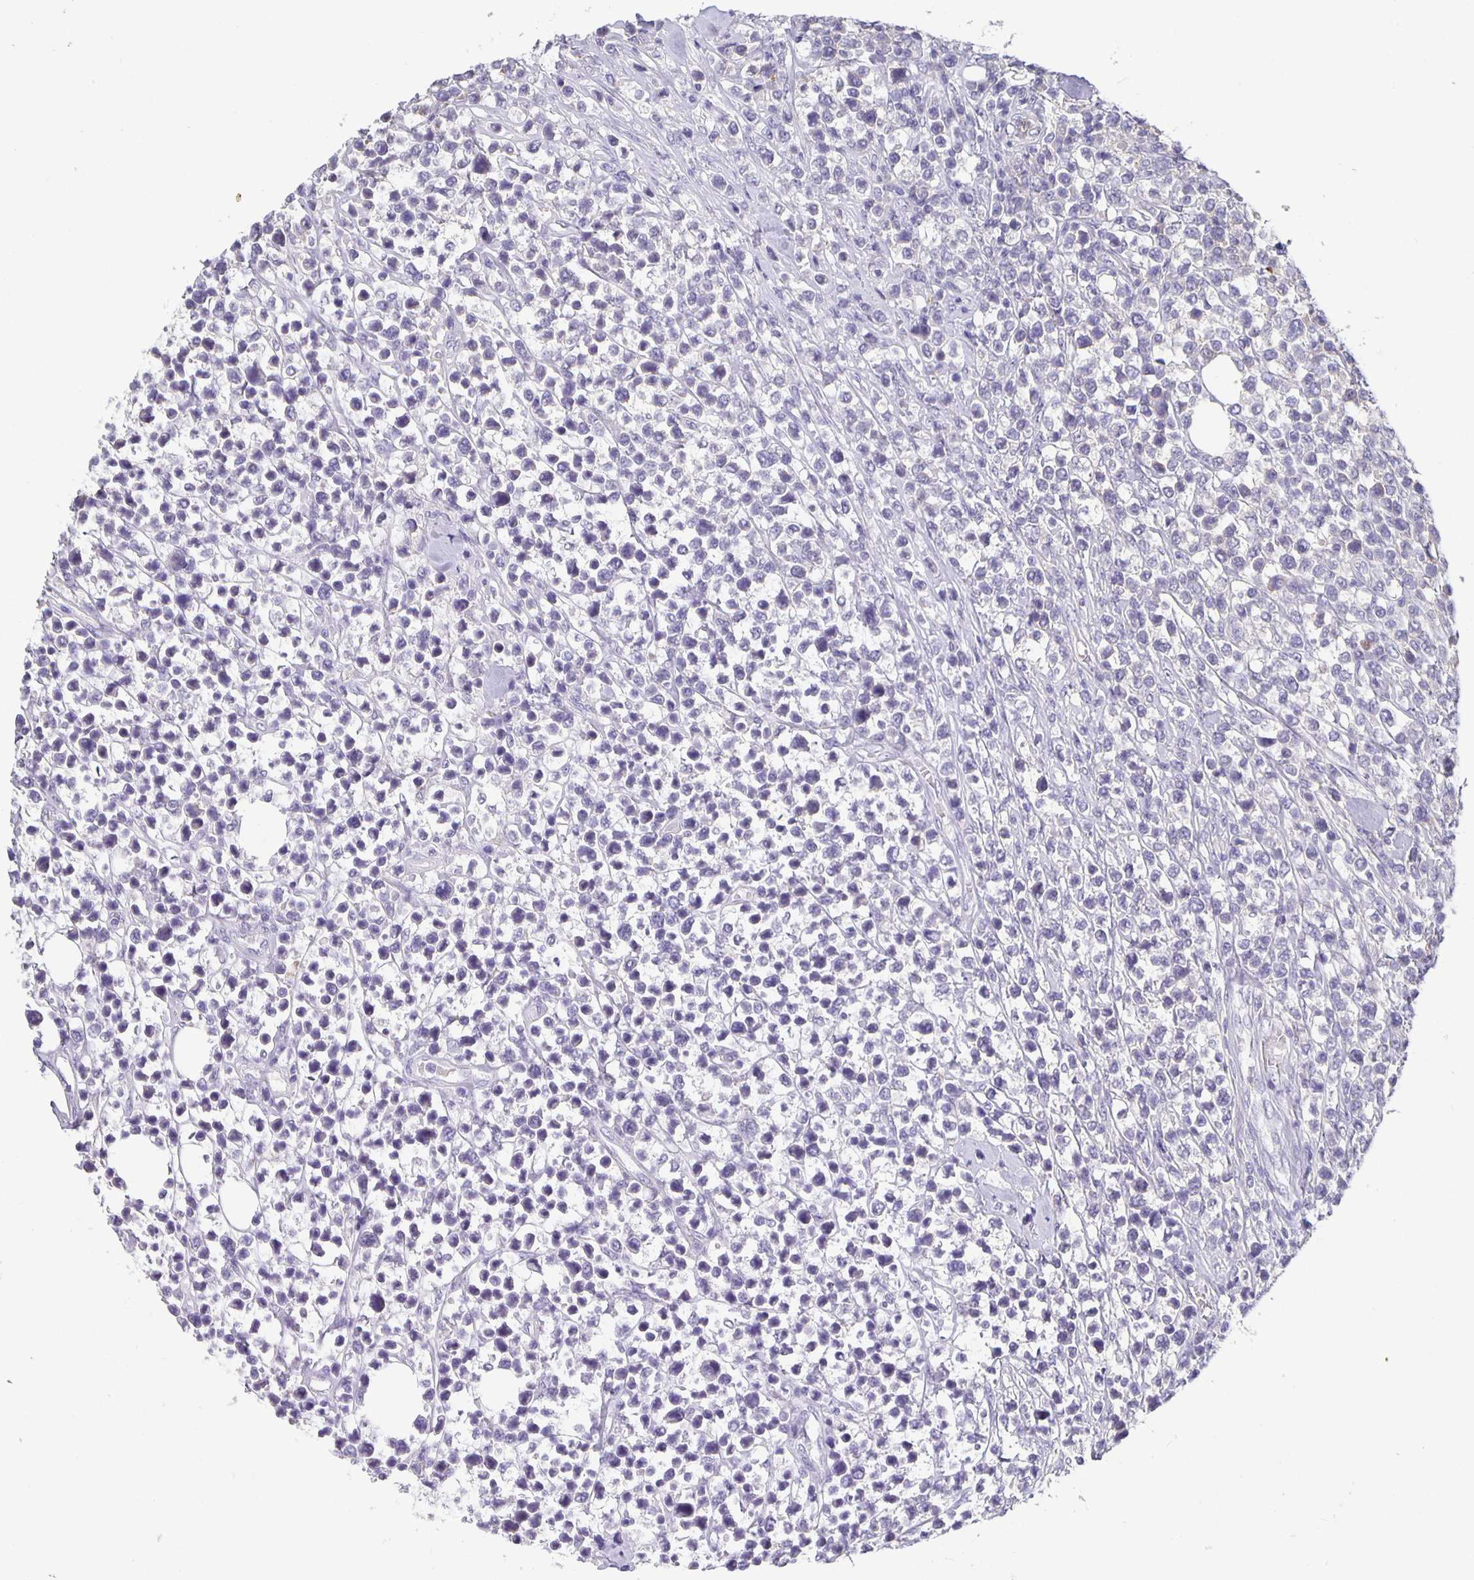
{"staining": {"intensity": "negative", "quantity": "none", "location": "none"}, "tissue": "lymphoma", "cell_type": "Tumor cells", "image_type": "cancer", "snomed": [{"axis": "morphology", "description": "Malignant lymphoma, non-Hodgkin's type, High grade"}, {"axis": "topography", "description": "Soft tissue"}], "caption": "The photomicrograph reveals no significant positivity in tumor cells of malignant lymphoma, non-Hodgkin's type (high-grade).", "gene": "GDF15", "patient": {"sex": "female", "age": 56}}